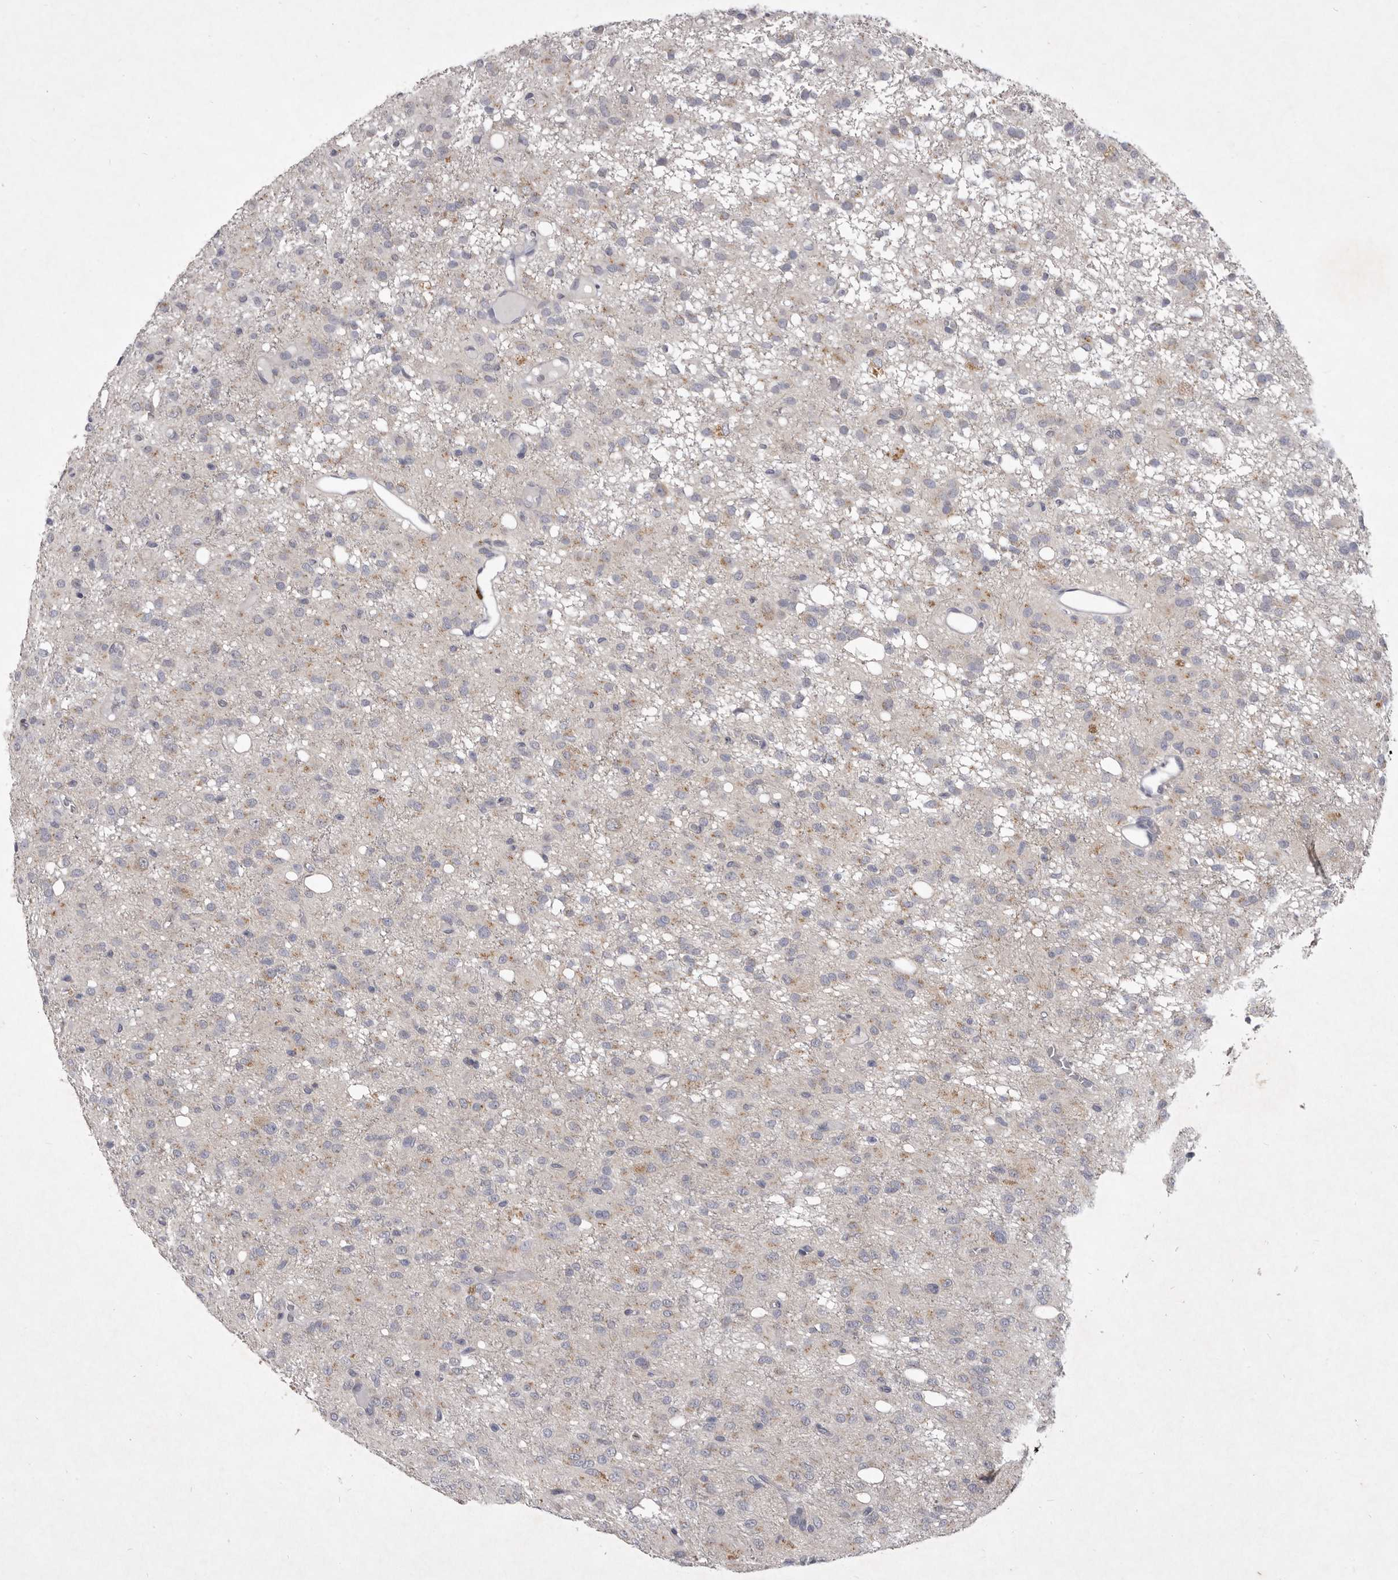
{"staining": {"intensity": "weak", "quantity": "25%-75%", "location": "cytoplasmic/membranous"}, "tissue": "glioma", "cell_type": "Tumor cells", "image_type": "cancer", "snomed": [{"axis": "morphology", "description": "Glioma, malignant, High grade"}, {"axis": "topography", "description": "Brain"}], "caption": "IHC of high-grade glioma (malignant) displays low levels of weak cytoplasmic/membranous expression in approximately 25%-75% of tumor cells.", "gene": "P2RX6", "patient": {"sex": "female", "age": 59}}